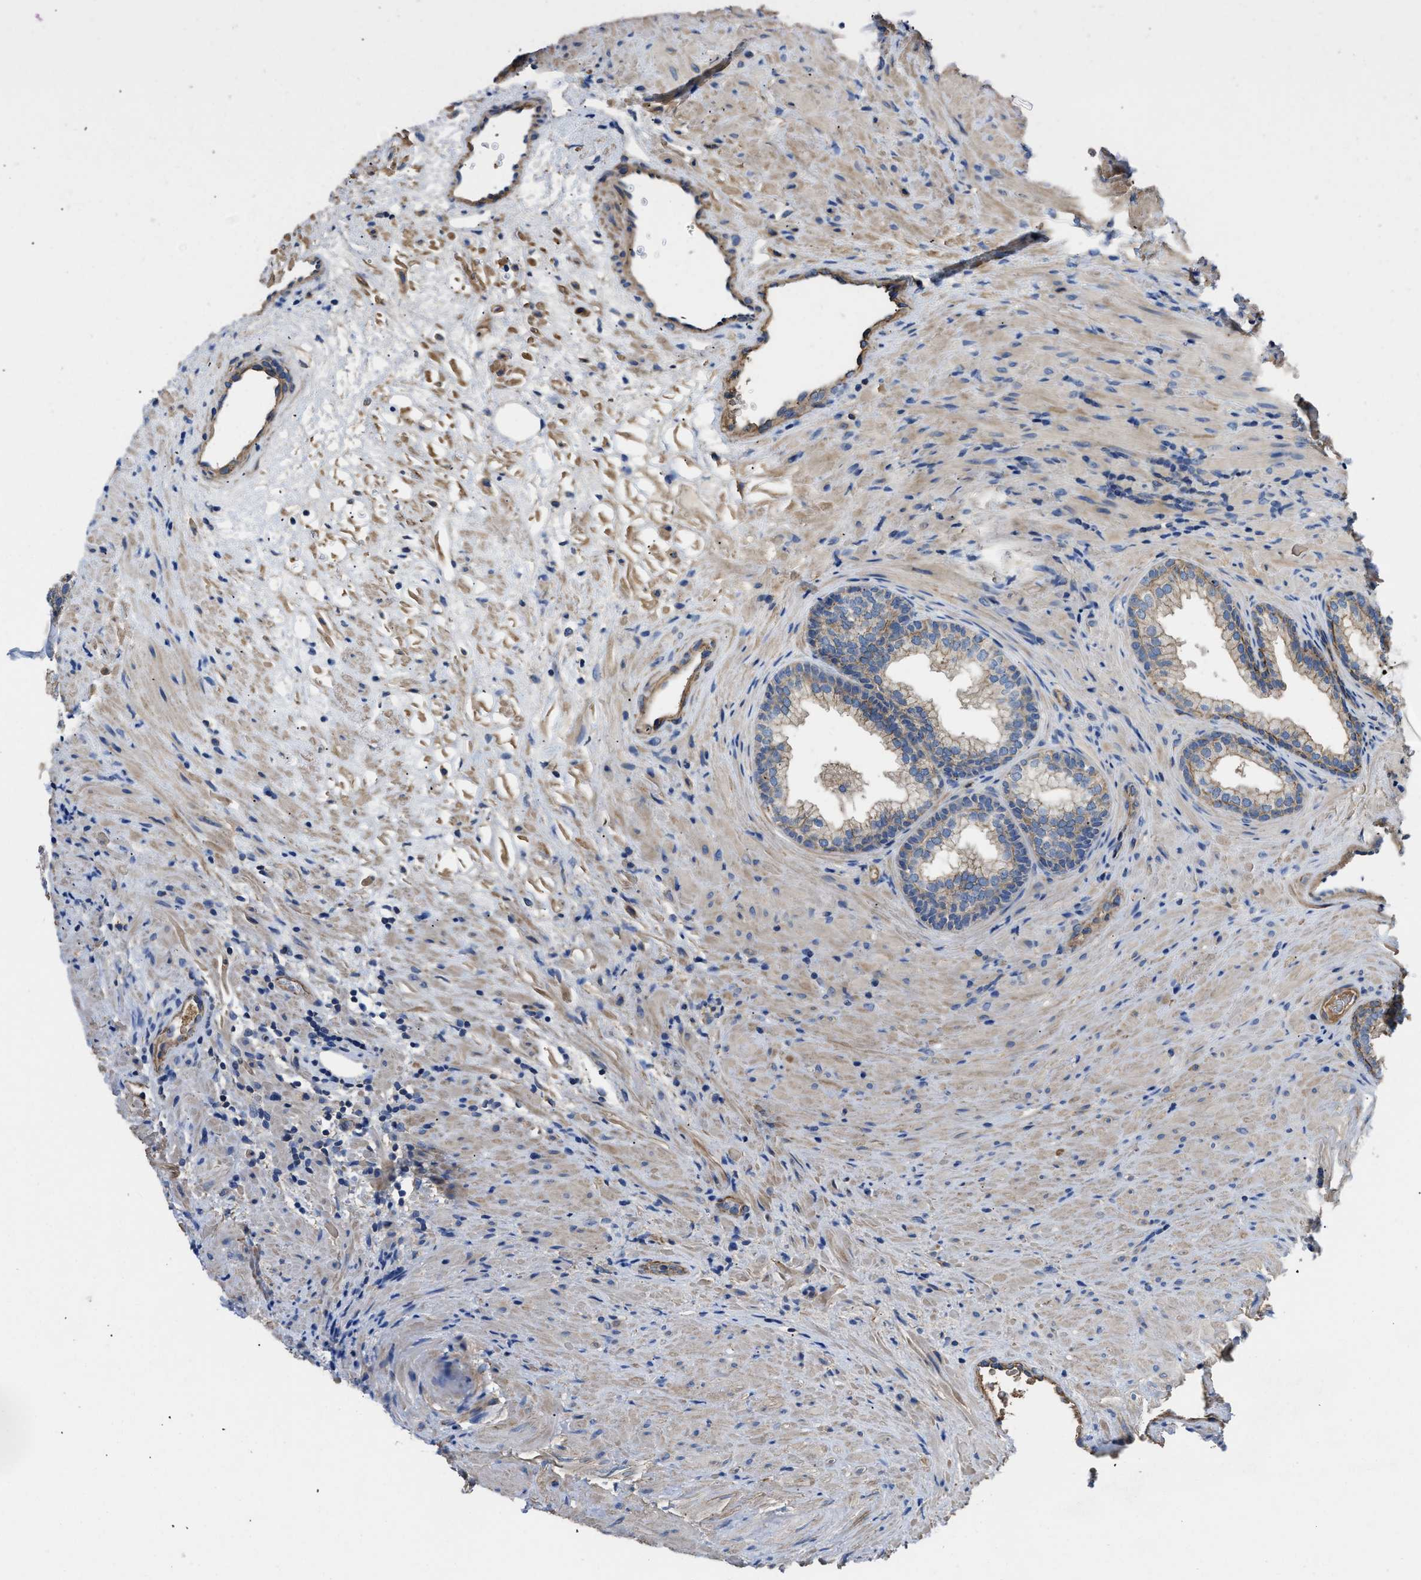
{"staining": {"intensity": "weak", "quantity": "<25%", "location": "cytoplasmic/membranous"}, "tissue": "prostate", "cell_type": "Glandular cells", "image_type": "normal", "snomed": [{"axis": "morphology", "description": "Normal tissue, NOS"}, {"axis": "topography", "description": "Prostate"}], "caption": "Protein analysis of normal prostate exhibits no significant positivity in glandular cells. (Stains: DAB immunohistochemistry (IHC) with hematoxylin counter stain, Microscopy: brightfield microscopy at high magnification).", "gene": "USP4", "patient": {"sex": "male", "age": 76}}